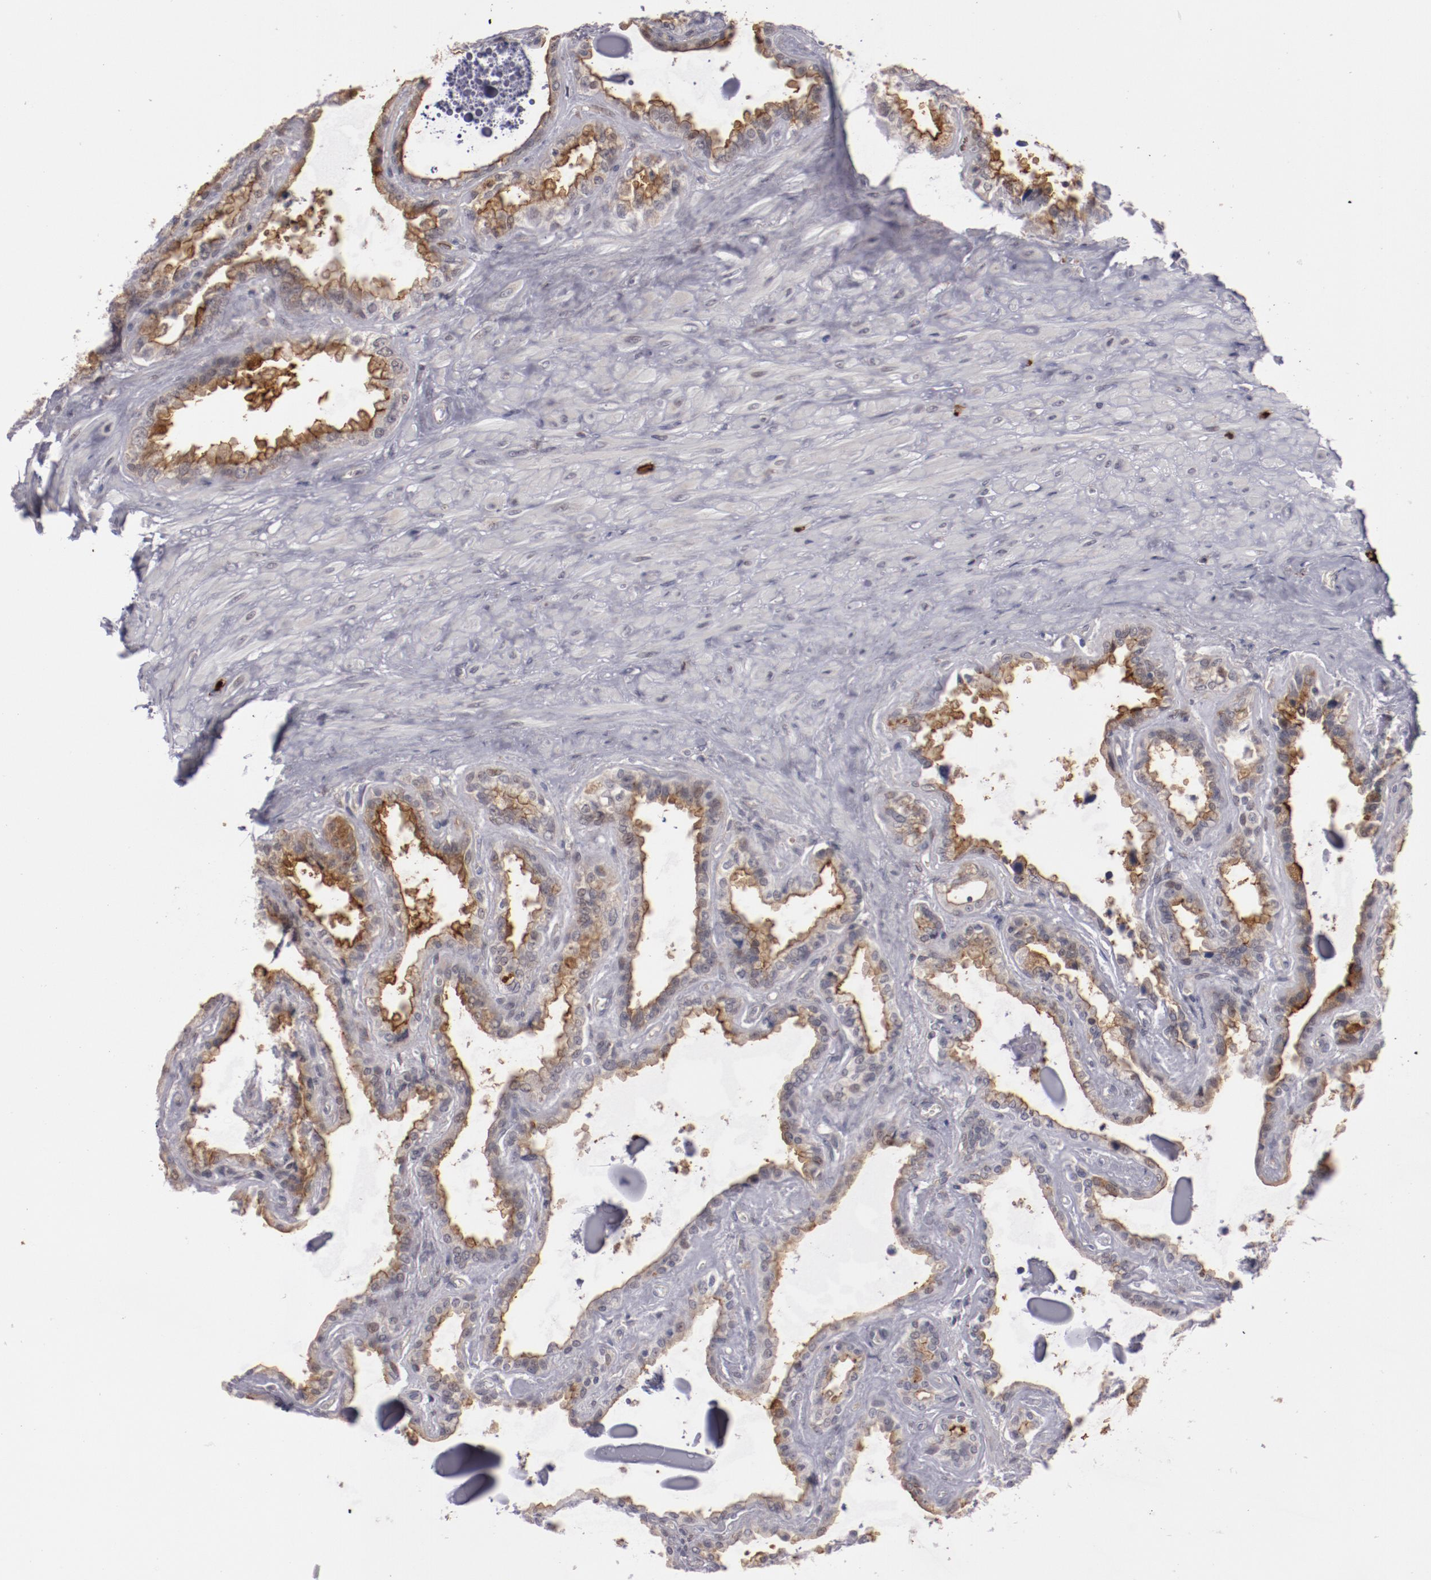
{"staining": {"intensity": "strong", "quantity": ">75%", "location": "cytoplasmic/membranous"}, "tissue": "seminal vesicle", "cell_type": "Glandular cells", "image_type": "normal", "snomed": [{"axis": "morphology", "description": "Normal tissue, NOS"}, {"axis": "morphology", "description": "Inflammation, NOS"}, {"axis": "topography", "description": "Urinary bladder"}, {"axis": "topography", "description": "Prostate"}, {"axis": "topography", "description": "Seminal veicle"}], "caption": "A micrograph showing strong cytoplasmic/membranous staining in about >75% of glandular cells in unremarkable seminal vesicle, as visualized by brown immunohistochemical staining.", "gene": "STX3", "patient": {"sex": "male", "age": 82}}